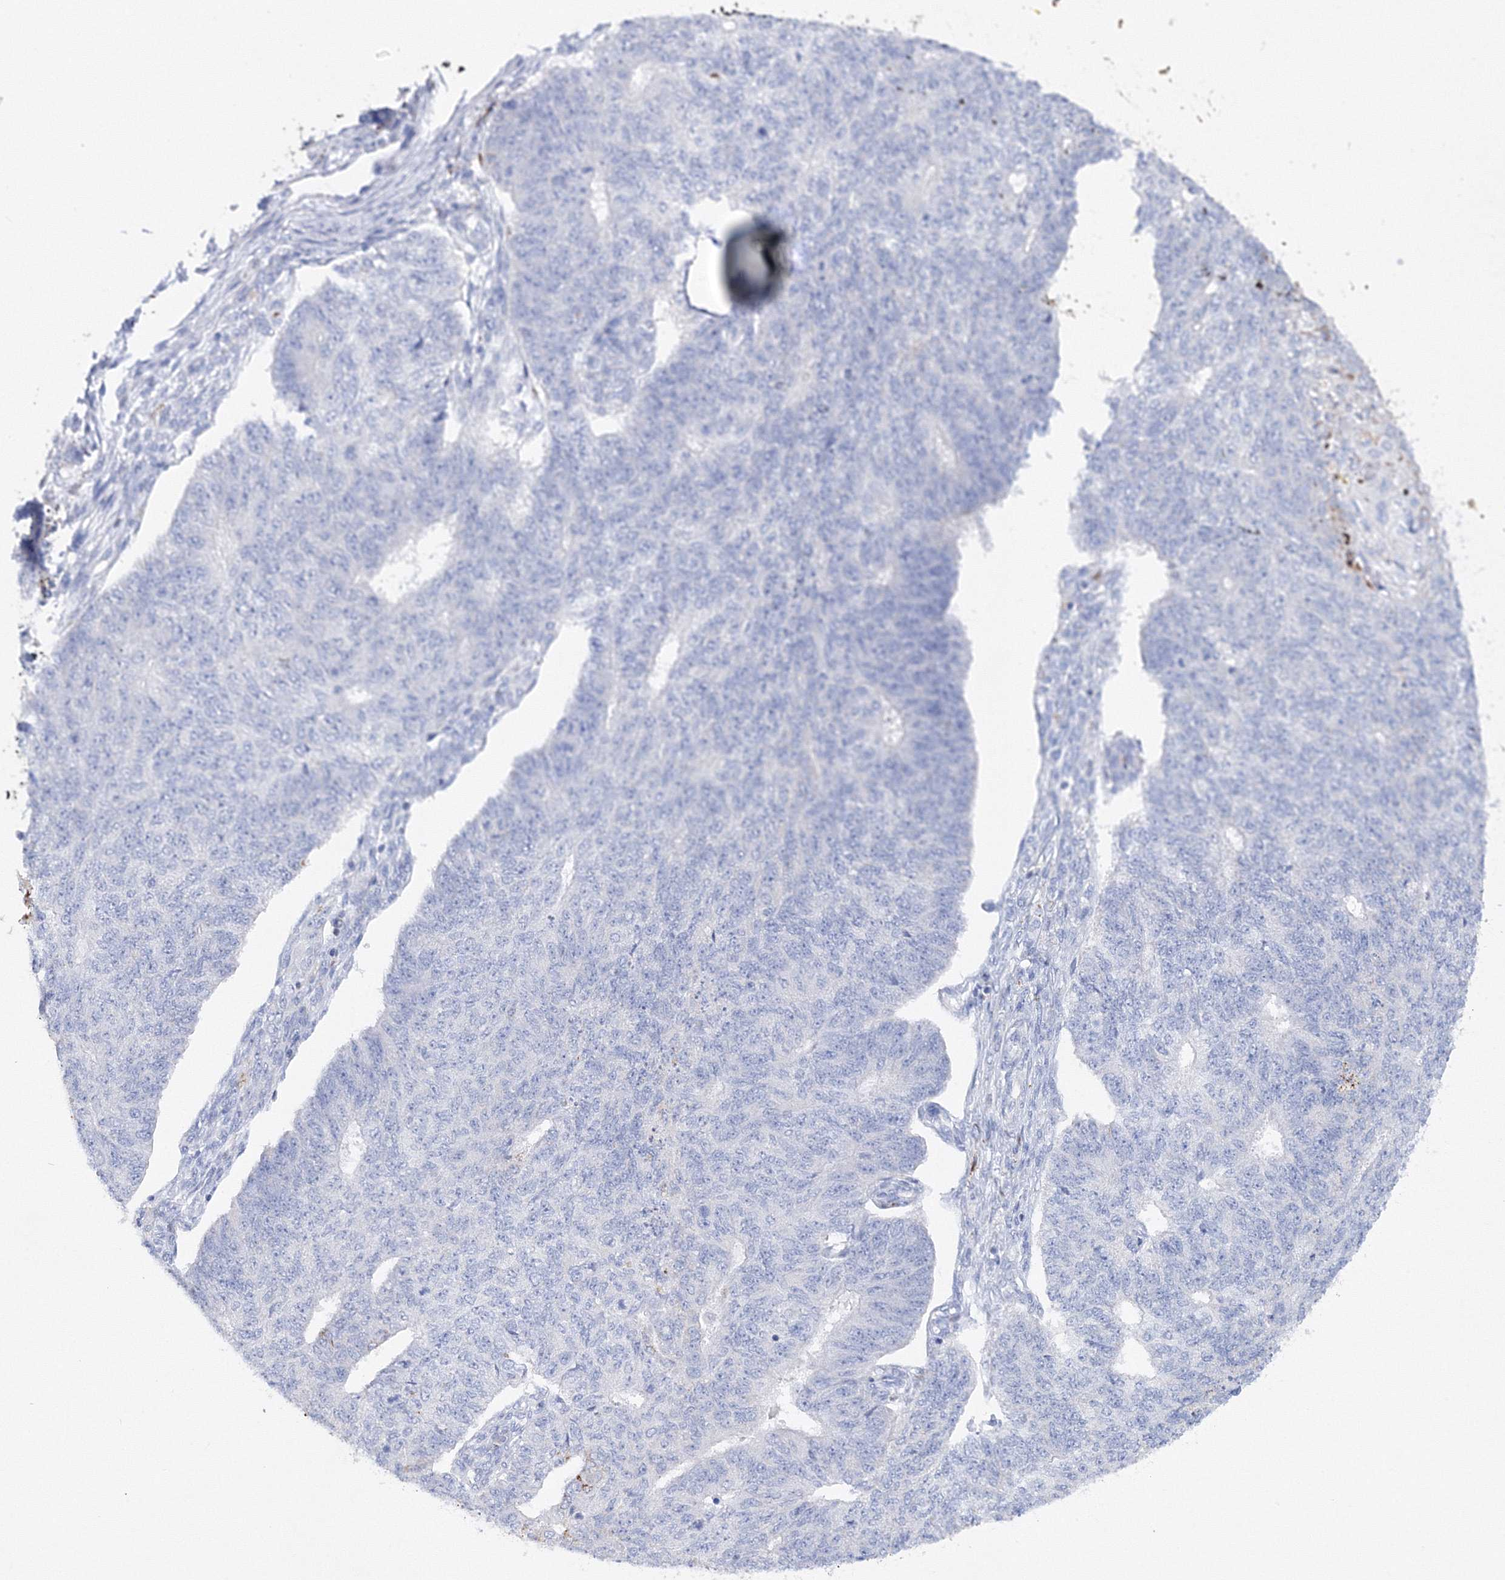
{"staining": {"intensity": "negative", "quantity": "none", "location": "none"}, "tissue": "endometrial cancer", "cell_type": "Tumor cells", "image_type": "cancer", "snomed": [{"axis": "morphology", "description": "Adenocarcinoma, NOS"}, {"axis": "topography", "description": "Endometrium"}], "caption": "Endometrial adenocarcinoma stained for a protein using immunohistochemistry exhibits no expression tumor cells.", "gene": "MERTK", "patient": {"sex": "female", "age": 32}}